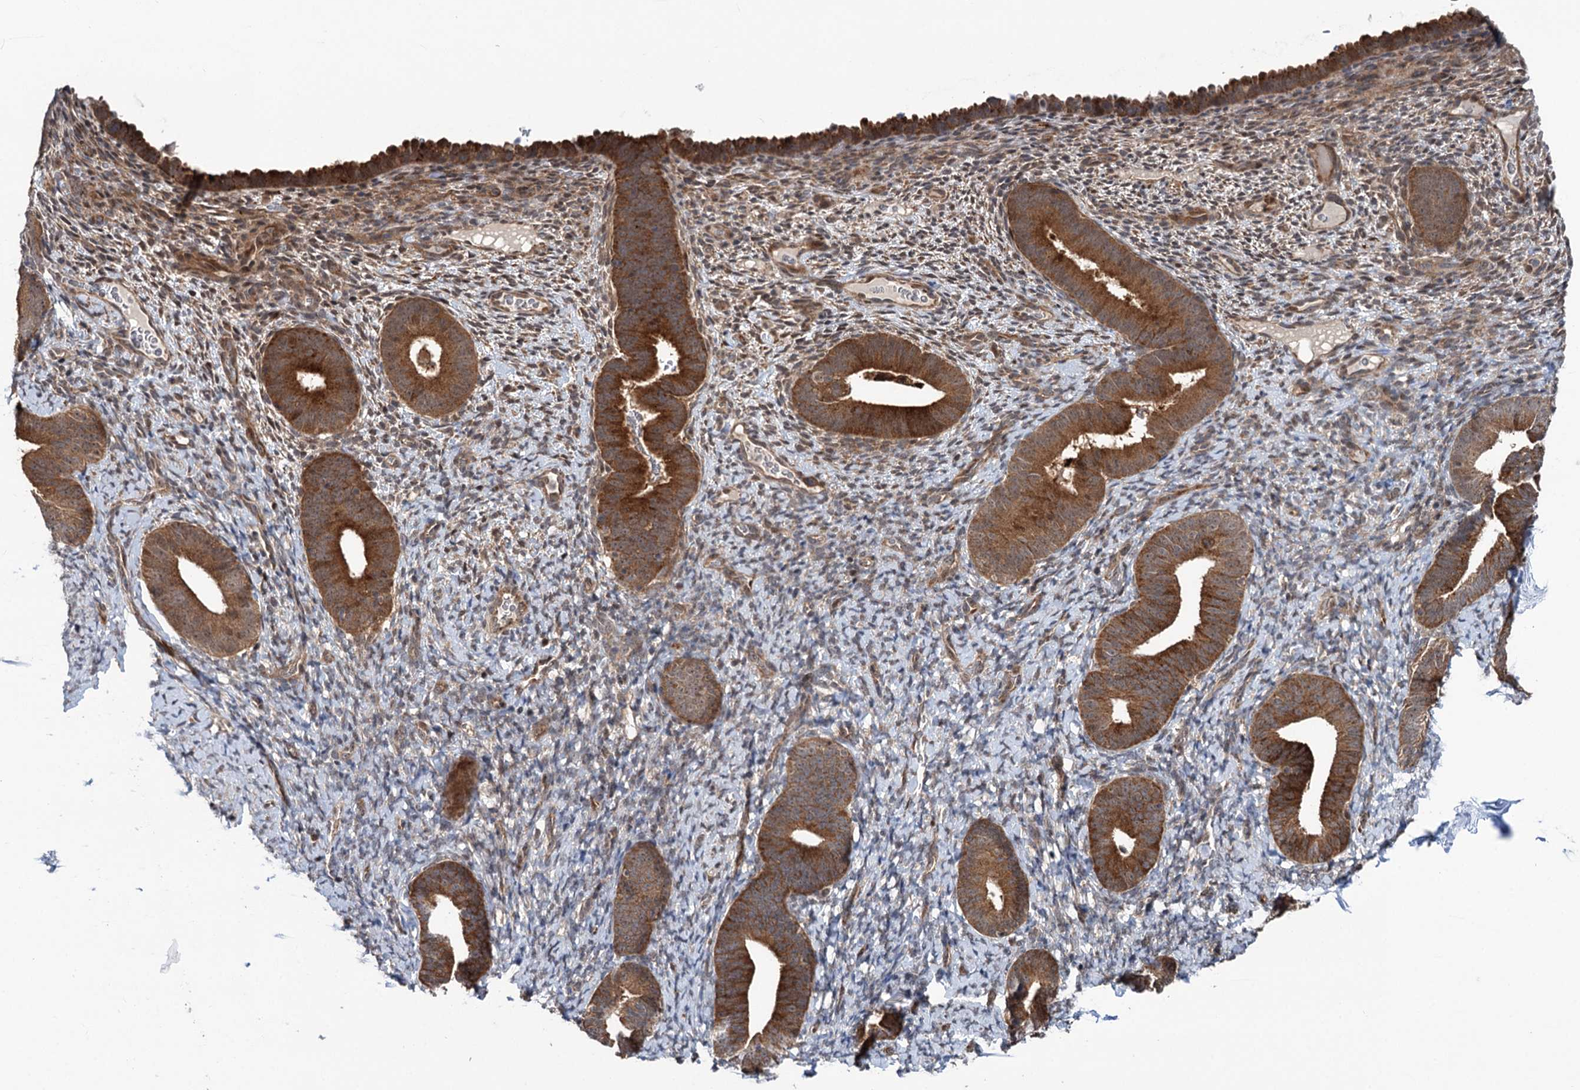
{"staining": {"intensity": "moderate", "quantity": "<25%", "location": "cytoplasmic/membranous"}, "tissue": "endometrium", "cell_type": "Cells in endometrial stroma", "image_type": "normal", "snomed": [{"axis": "morphology", "description": "Normal tissue, NOS"}, {"axis": "topography", "description": "Endometrium"}], "caption": "Immunohistochemical staining of normal human endometrium exhibits moderate cytoplasmic/membranous protein expression in about <25% of cells in endometrial stroma.", "gene": "GPBP1", "patient": {"sex": "female", "age": 65}}